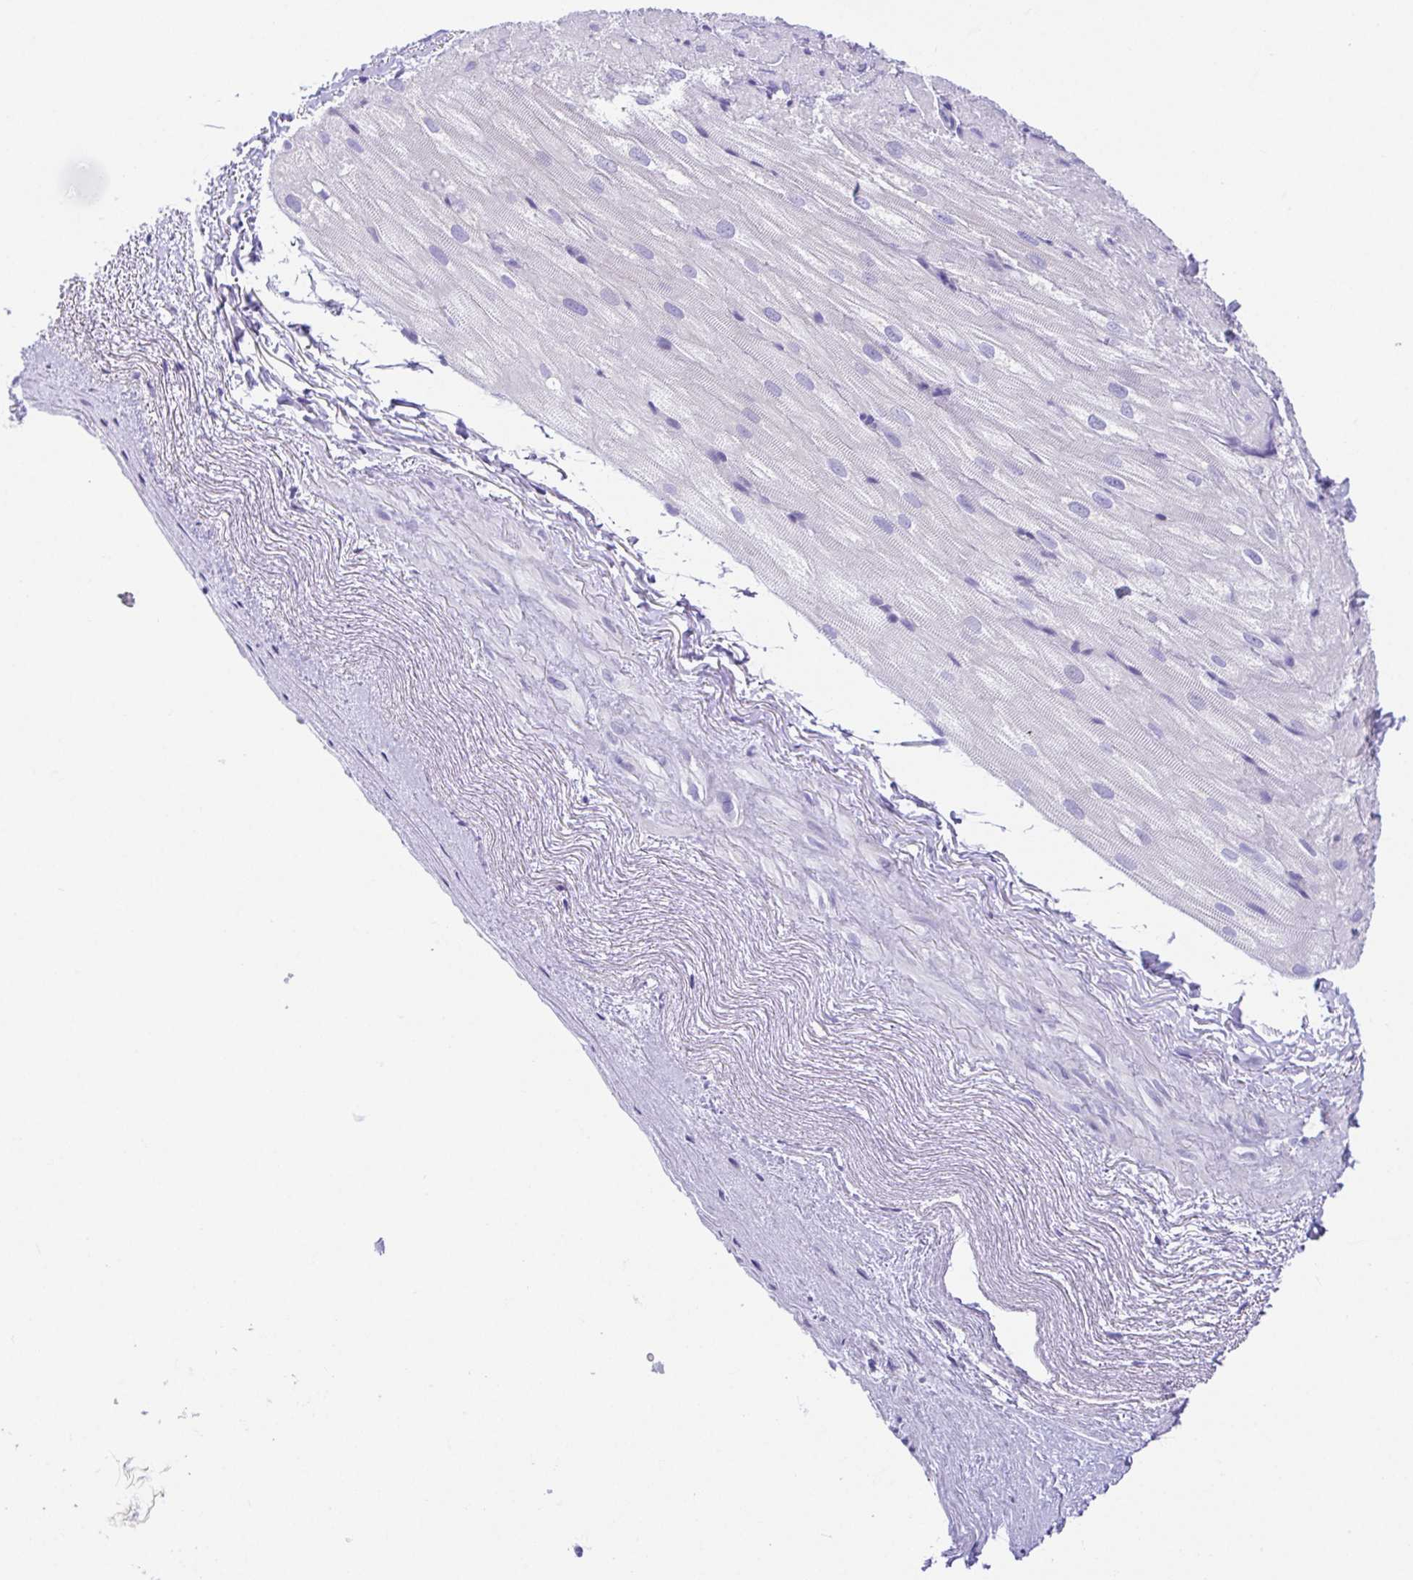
{"staining": {"intensity": "negative", "quantity": "none", "location": "none"}, "tissue": "heart muscle", "cell_type": "Cardiomyocytes", "image_type": "normal", "snomed": [{"axis": "morphology", "description": "Normal tissue, NOS"}, {"axis": "topography", "description": "Heart"}], "caption": "Immunohistochemistry histopathology image of normal heart muscle stained for a protein (brown), which displays no staining in cardiomyocytes.", "gene": "LUZP4", "patient": {"sex": "male", "age": 62}}